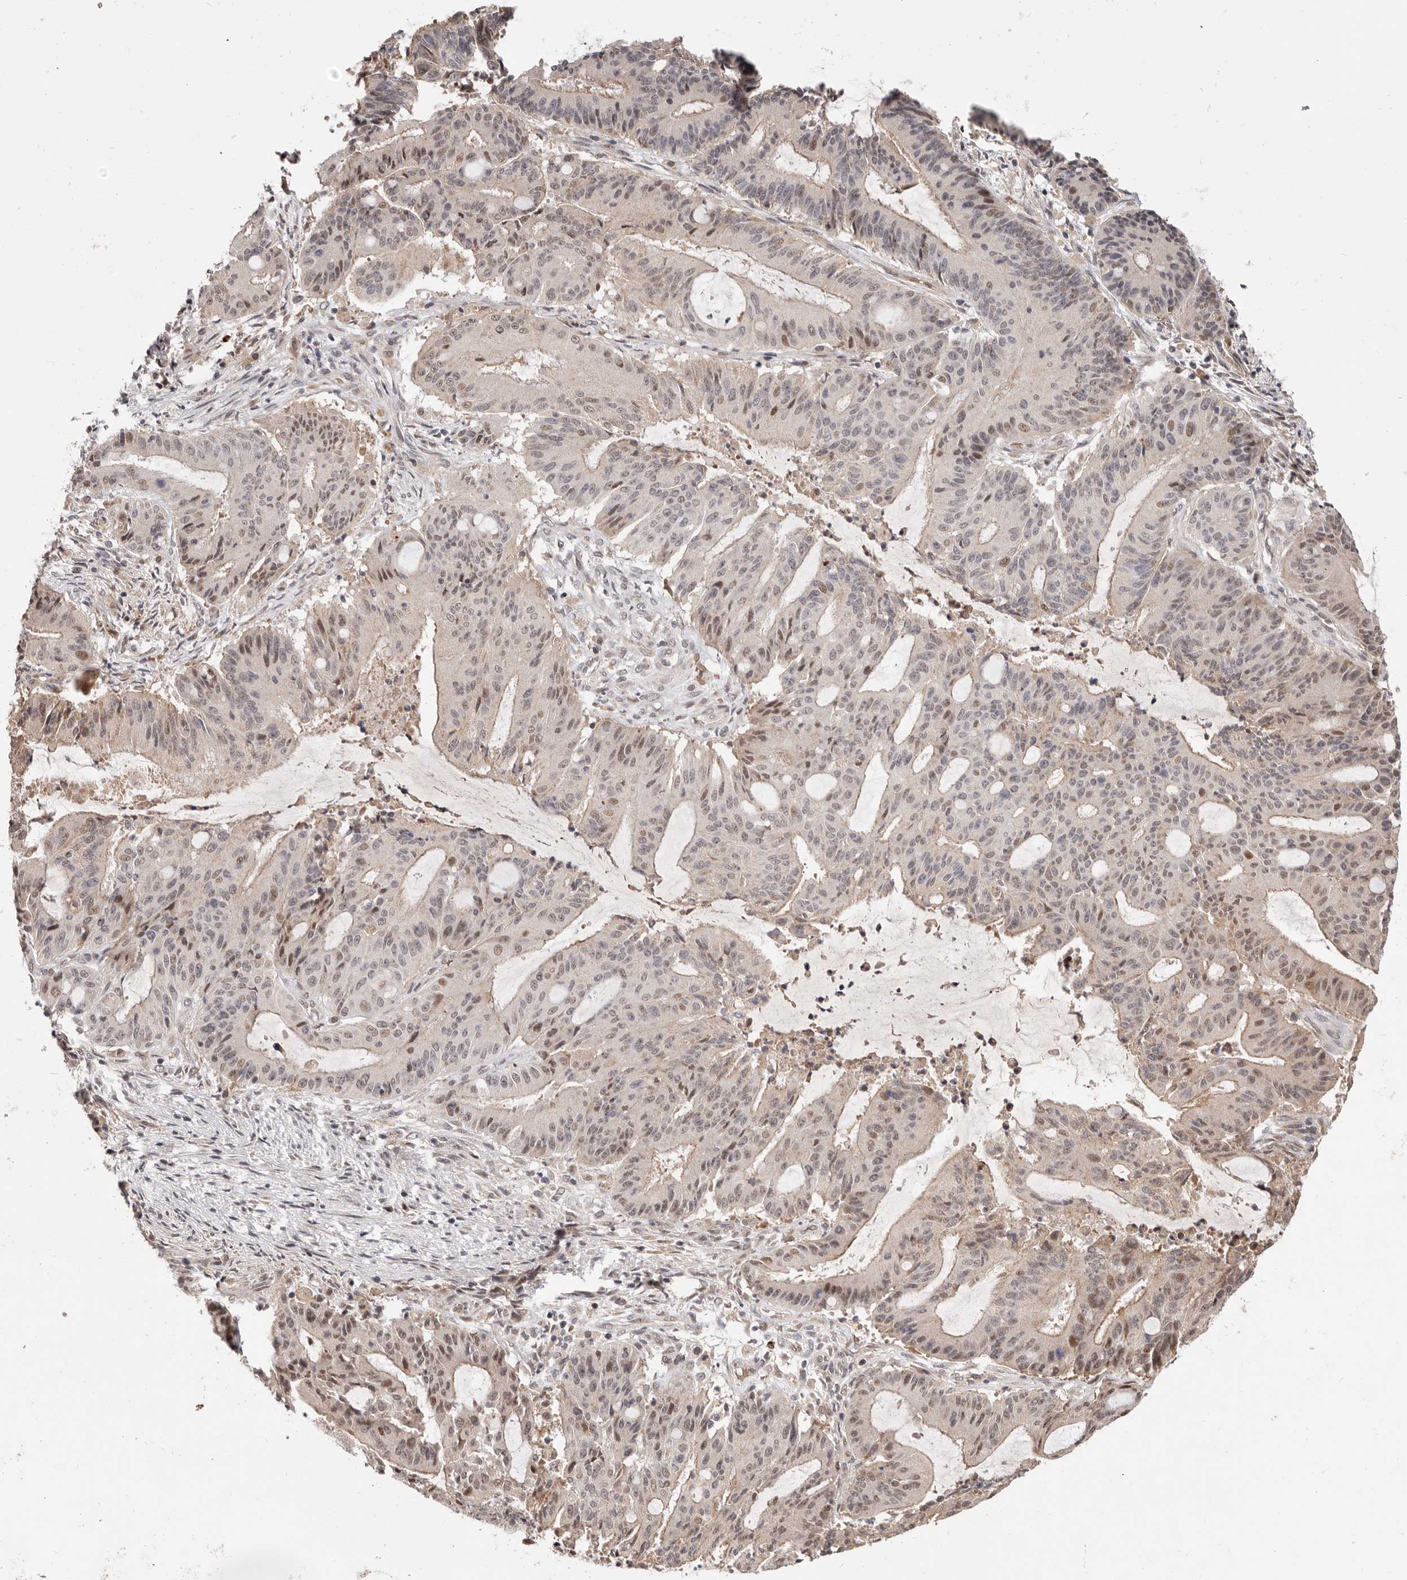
{"staining": {"intensity": "moderate", "quantity": "<25%", "location": "nuclear"}, "tissue": "liver cancer", "cell_type": "Tumor cells", "image_type": "cancer", "snomed": [{"axis": "morphology", "description": "Normal tissue, NOS"}, {"axis": "morphology", "description": "Cholangiocarcinoma"}, {"axis": "topography", "description": "Liver"}, {"axis": "topography", "description": "Peripheral nerve tissue"}], "caption": "Human liver cancer (cholangiocarcinoma) stained with a protein marker displays moderate staining in tumor cells.", "gene": "NCOA3", "patient": {"sex": "female", "age": 73}}